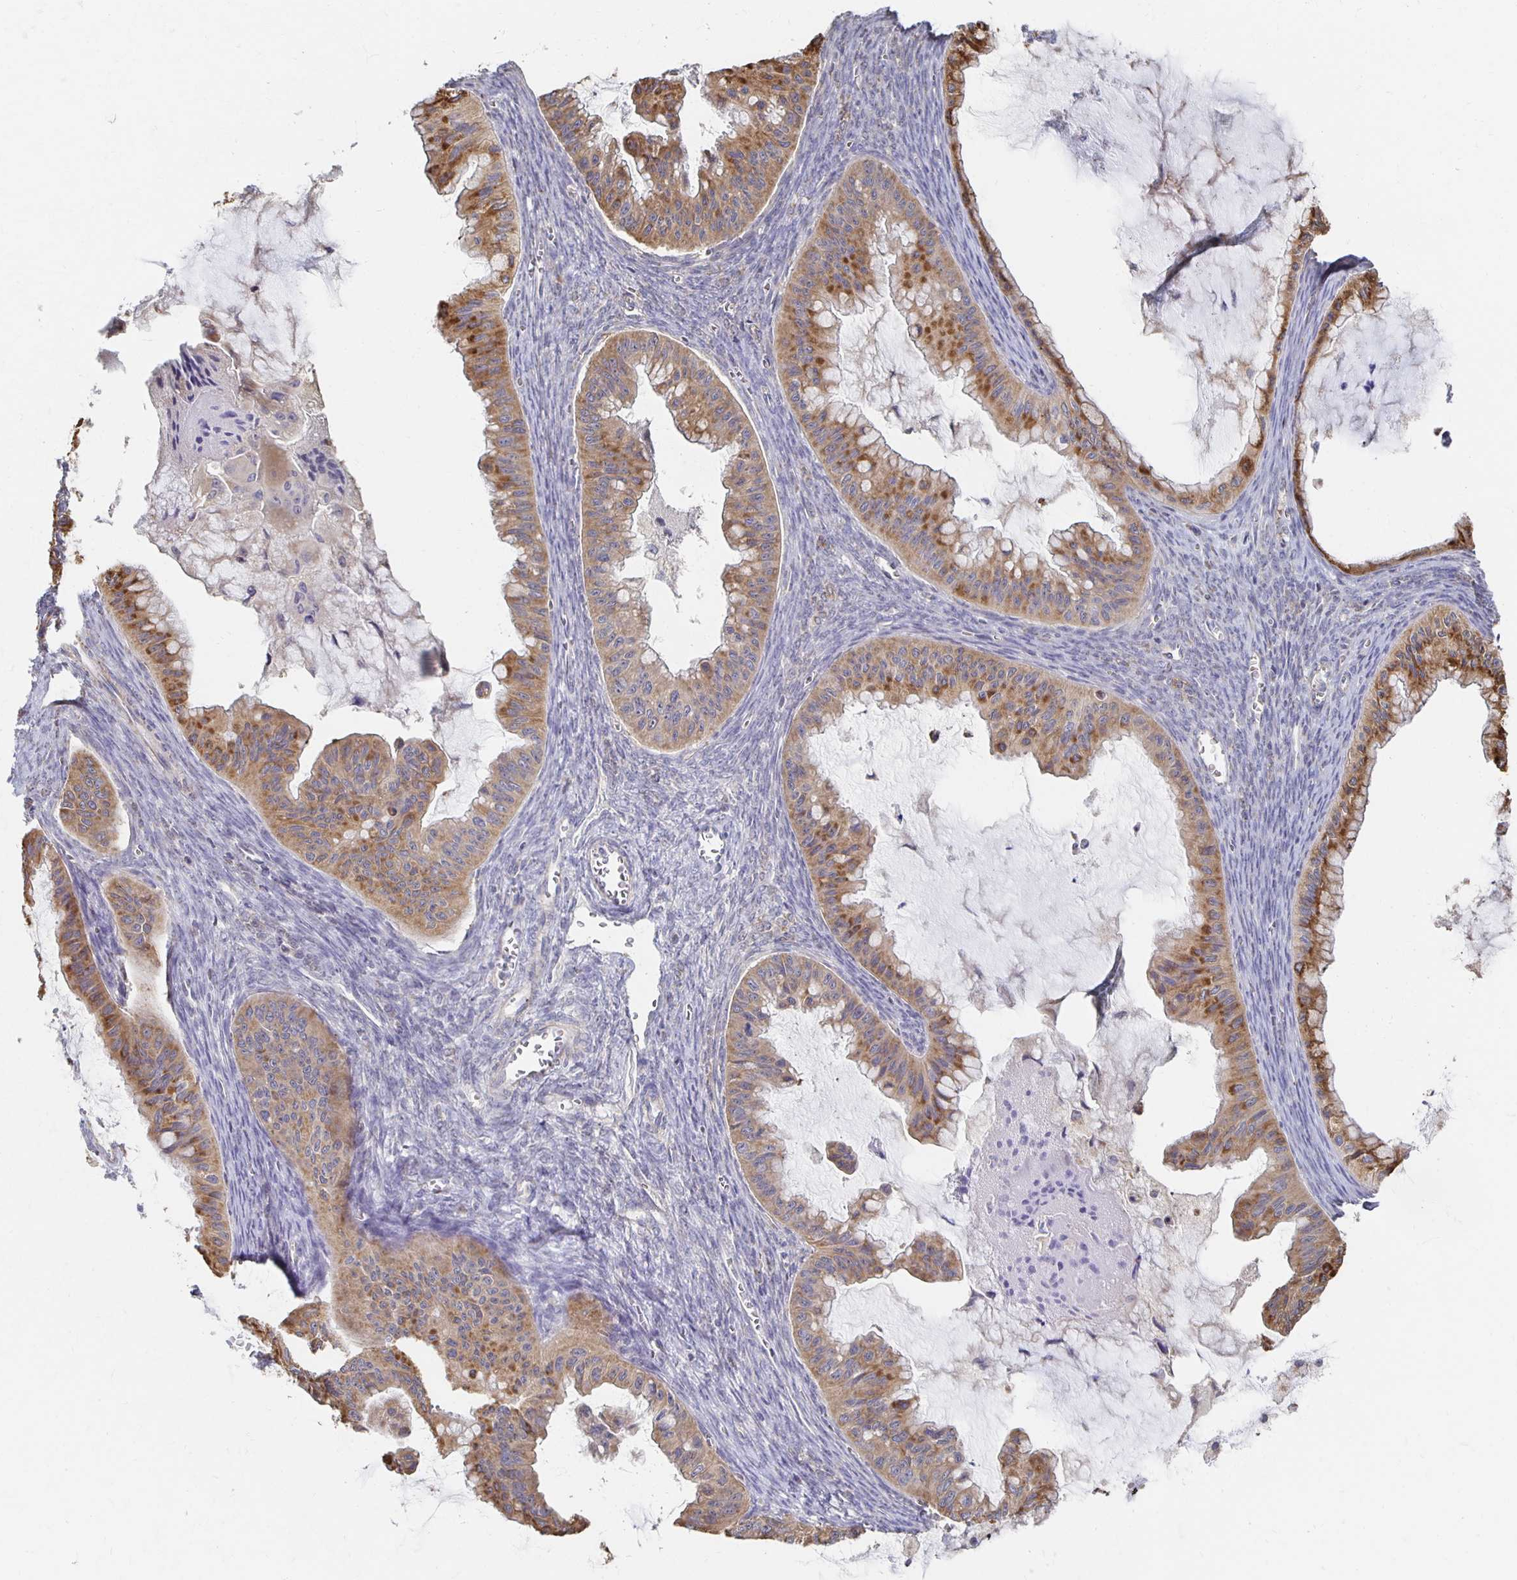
{"staining": {"intensity": "moderate", "quantity": "25%-75%", "location": "cytoplasmic/membranous"}, "tissue": "ovarian cancer", "cell_type": "Tumor cells", "image_type": "cancer", "snomed": [{"axis": "morphology", "description": "Cystadenocarcinoma, mucinous, NOS"}, {"axis": "topography", "description": "Ovary"}], "caption": "A high-resolution photomicrograph shows immunohistochemistry staining of ovarian cancer, which displays moderate cytoplasmic/membranous staining in about 25%-75% of tumor cells.", "gene": "NKX2-8", "patient": {"sex": "female", "age": 72}}